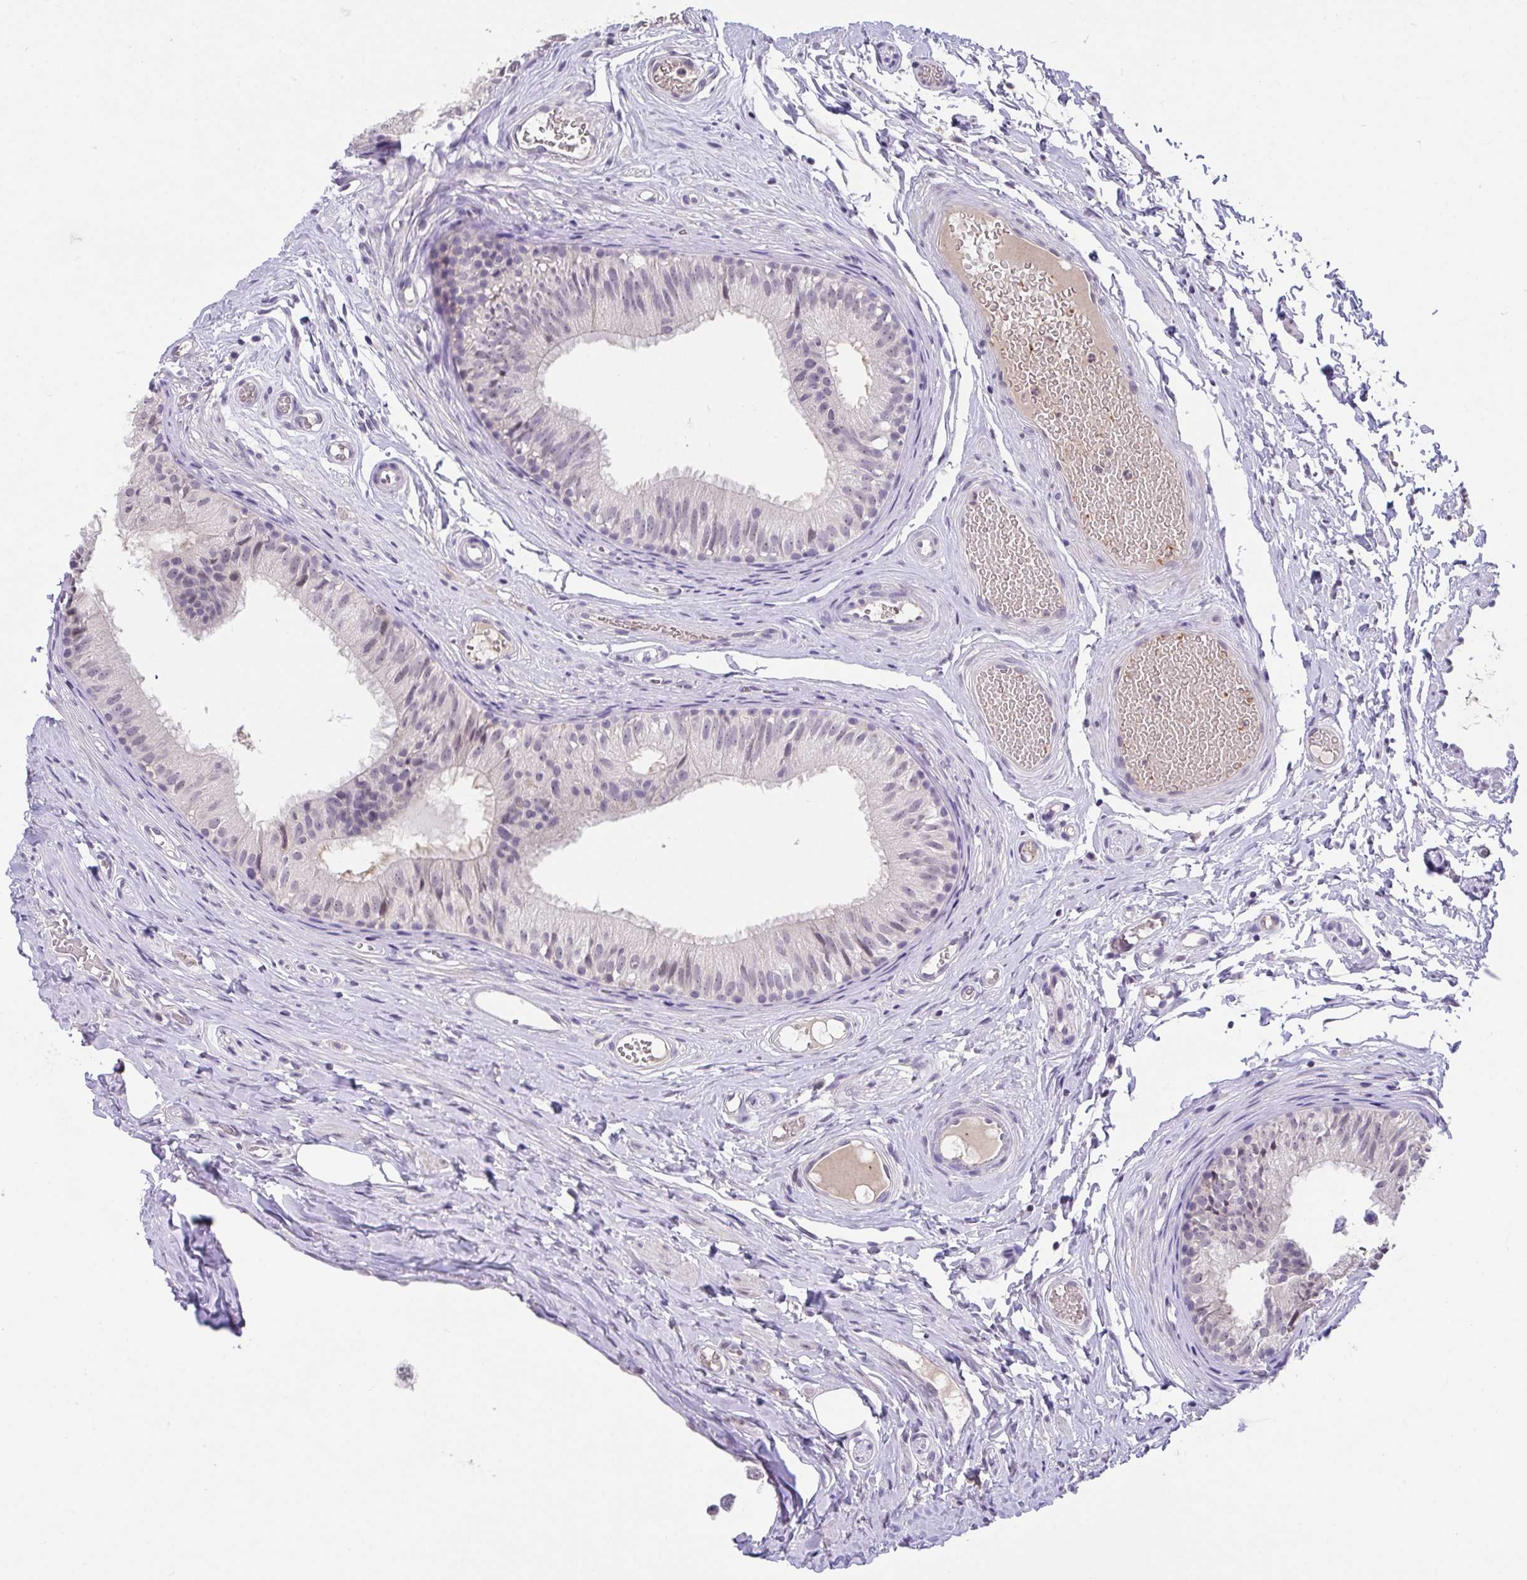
{"staining": {"intensity": "weak", "quantity": "<25%", "location": "nuclear"}, "tissue": "epididymis", "cell_type": "Glandular cells", "image_type": "normal", "snomed": [{"axis": "morphology", "description": "Normal tissue, NOS"}, {"axis": "morphology", "description": "Seminoma, NOS"}, {"axis": "topography", "description": "Testis"}, {"axis": "topography", "description": "Epididymis"}], "caption": "Unremarkable epididymis was stained to show a protein in brown. There is no significant staining in glandular cells. (Brightfield microscopy of DAB (3,3'-diaminobenzidine) immunohistochemistry at high magnification).", "gene": "GLTPD2", "patient": {"sex": "male", "age": 34}}